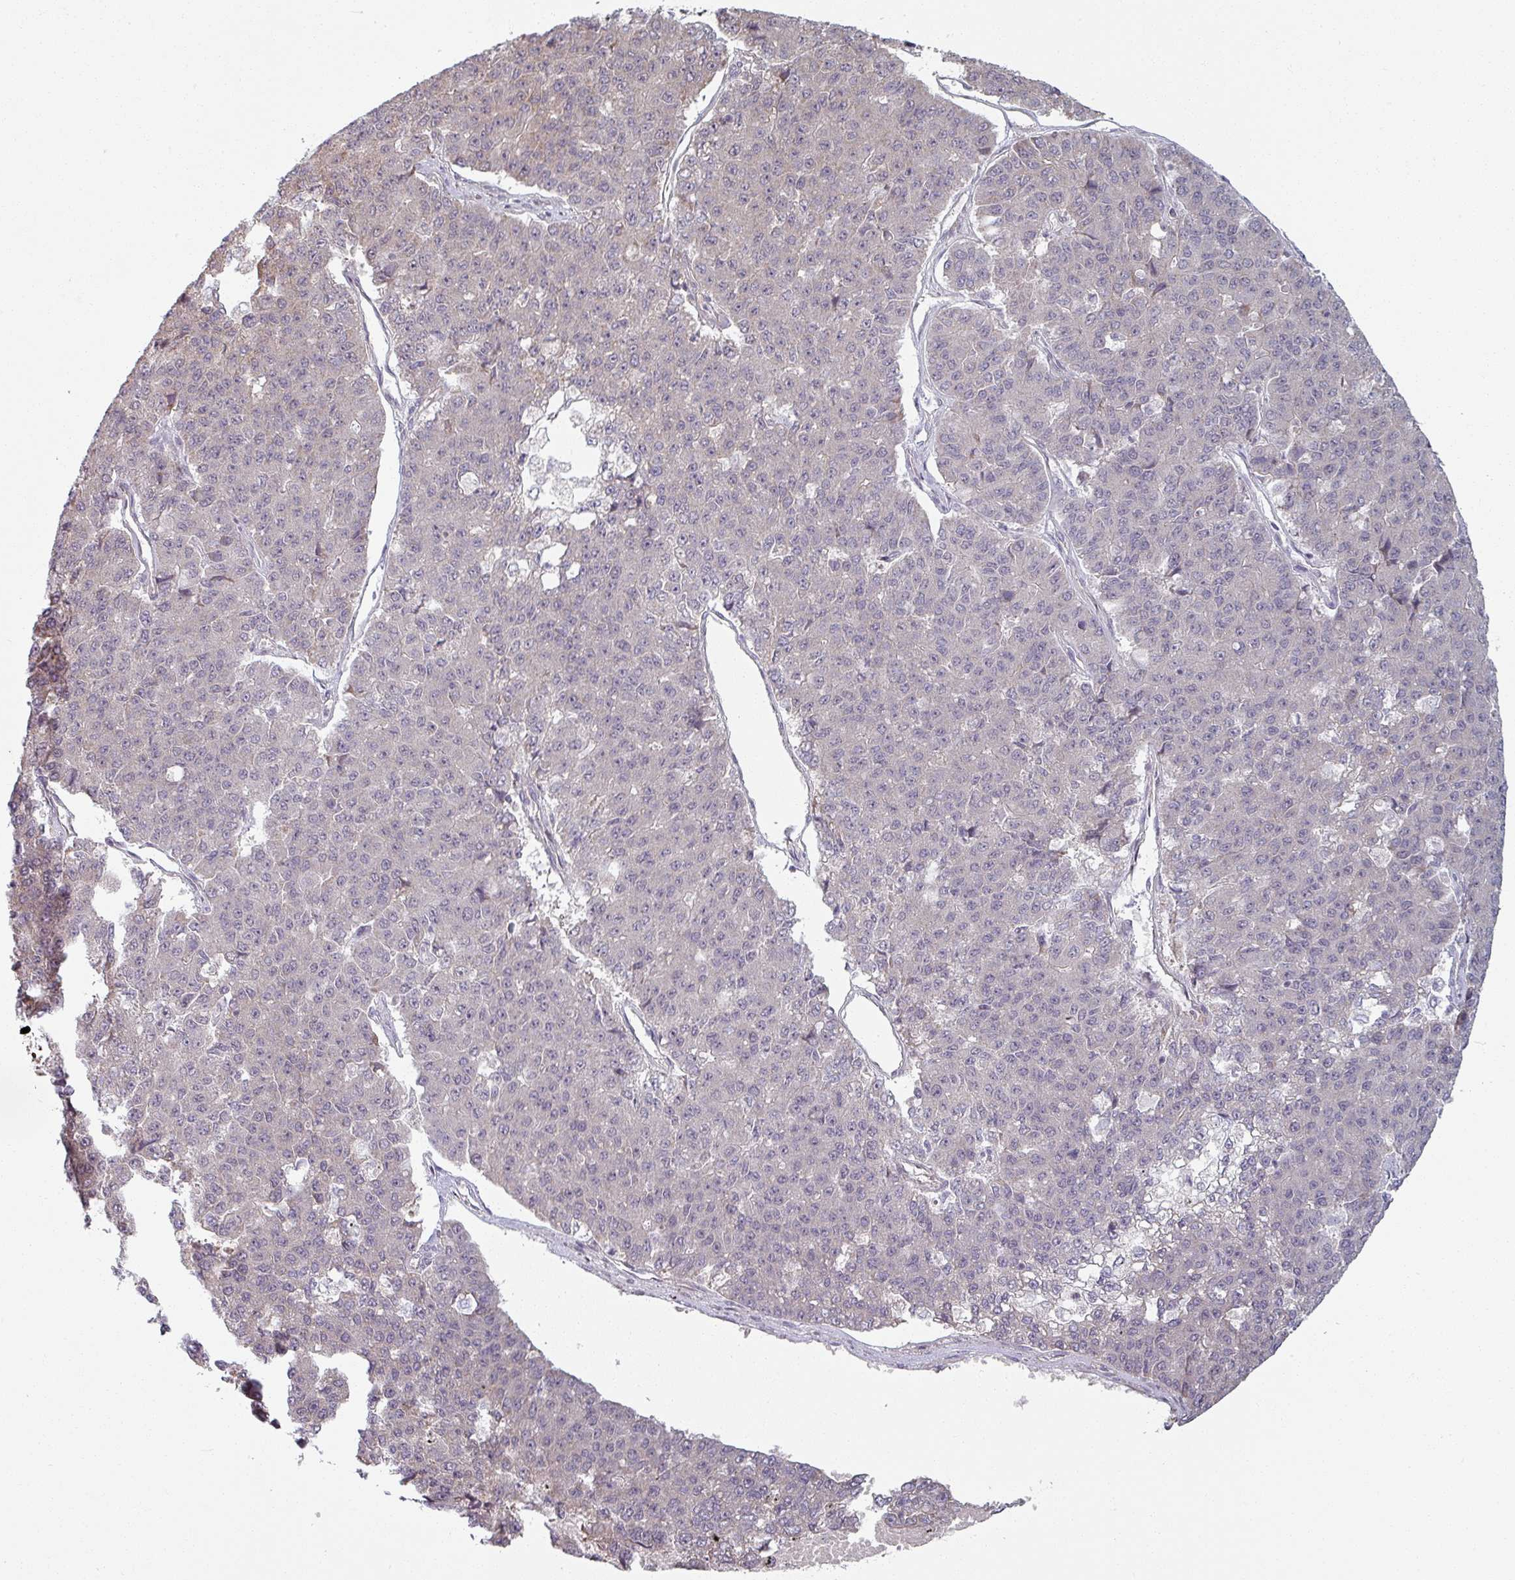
{"staining": {"intensity": "negative", "quantity": "none", "location": "none"}, "tissue": "pancreatic cancer", "cell_type": "Tumor cells", "image_type": "cancer", "snomed": [{"axis": "morphology", "description": "Adenocarcinoma, NOS"}, {"axis": "topography", "description": "Pancreas"}], "caption": "Protein analysis of pancreatic cancer (adenocarcinoma) displays no significant positivity in tumor cells.", "gene": "PLEKHJ1", "patient": {"sex": "male", "age": 50}}